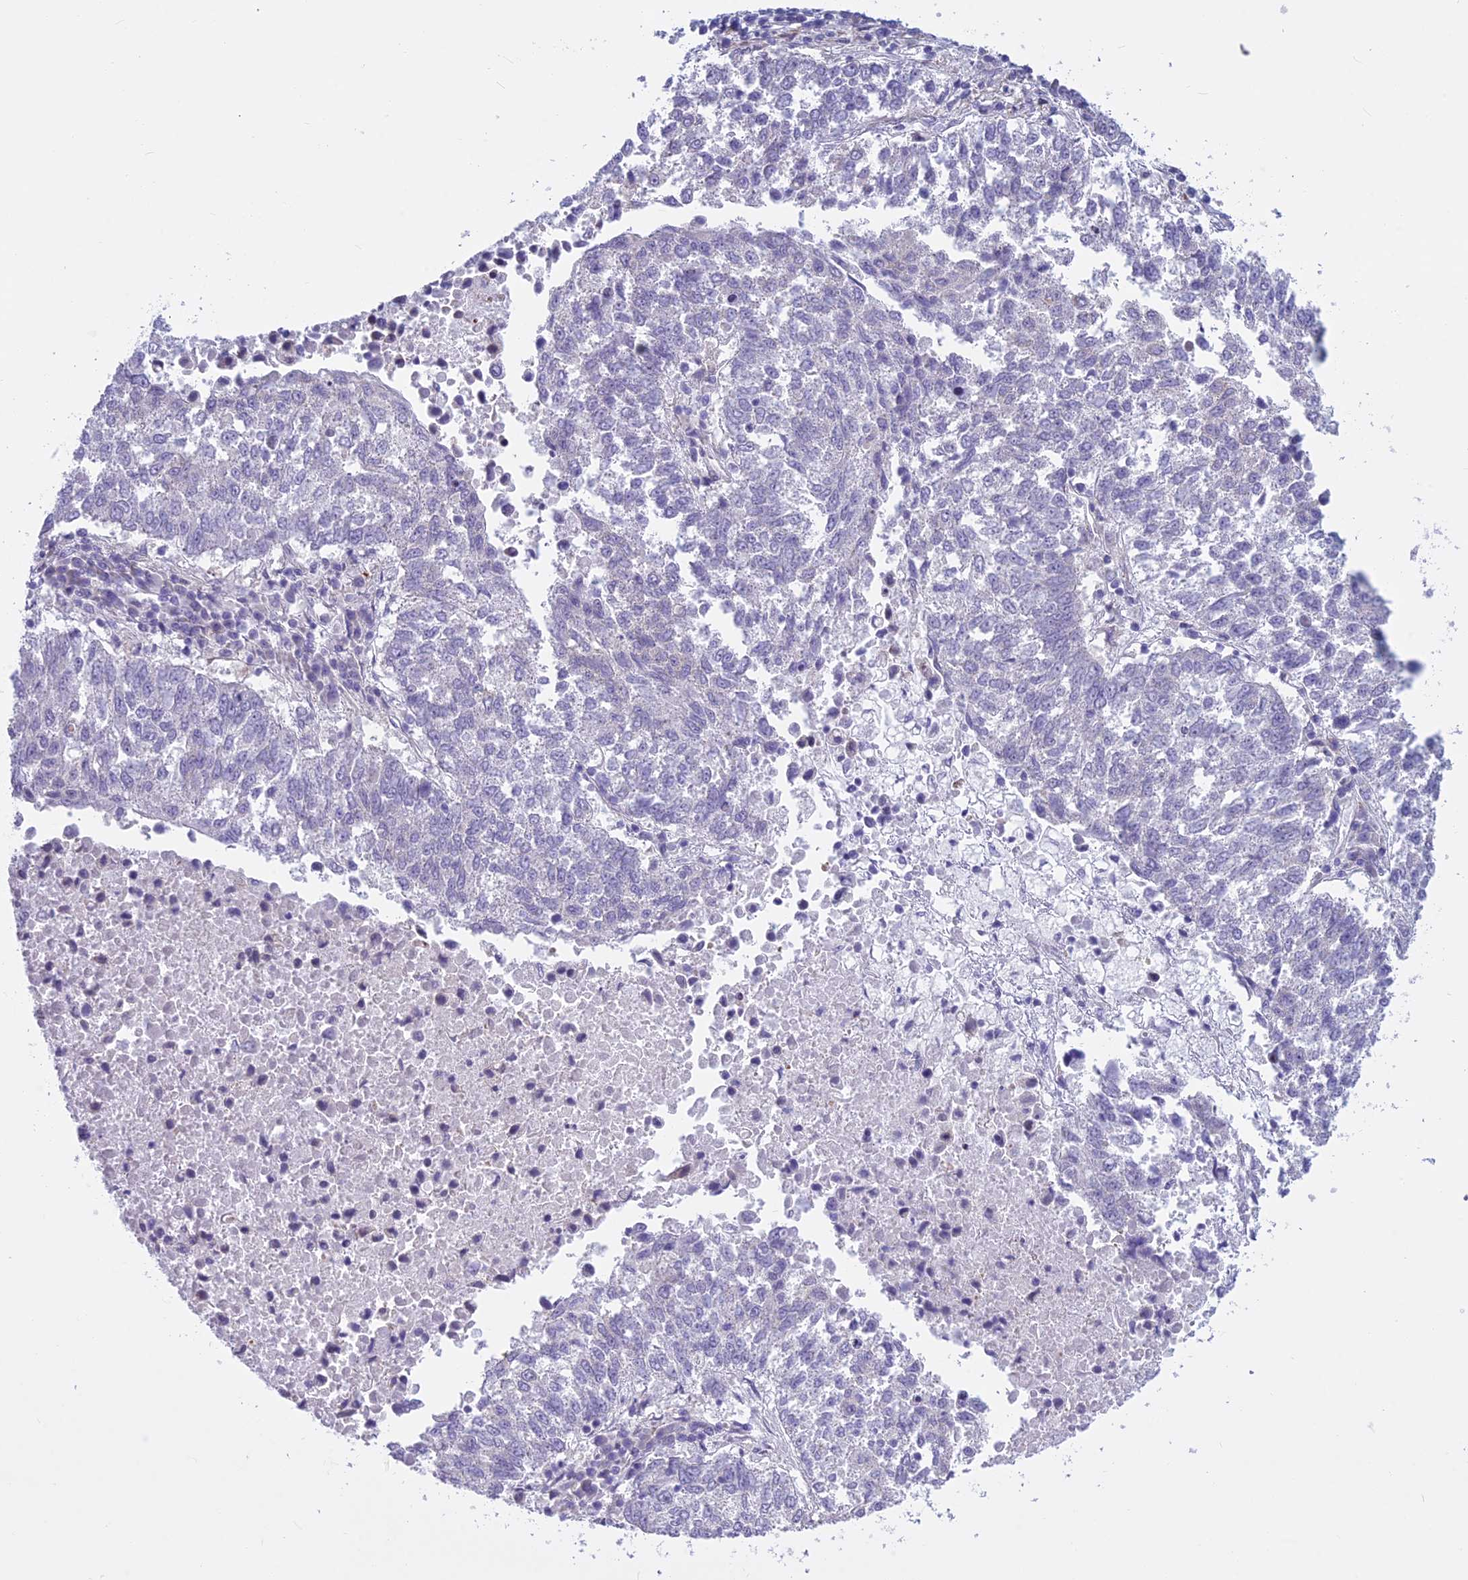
{"staining": {"intensity": "negative", "quantity": "none", "location": "none"}, "tissue": "lung cancer", "cell_type": "Tumor cells", "image_type": "cancer", "snomed": [{"axis": "morphology", "description": "Squamous cell carcinoma, NOS"}, {"axis": "topography", "description": "Lung"}], "caption": "DAB (3,3'-diaminobenzidine) immunohistochemical staining of human lung squamous cell carcinoma exhibits no significant staining in tumor cells.", "gene": "PCDHB14", "patient": {"sex": "male", "age": 73}}